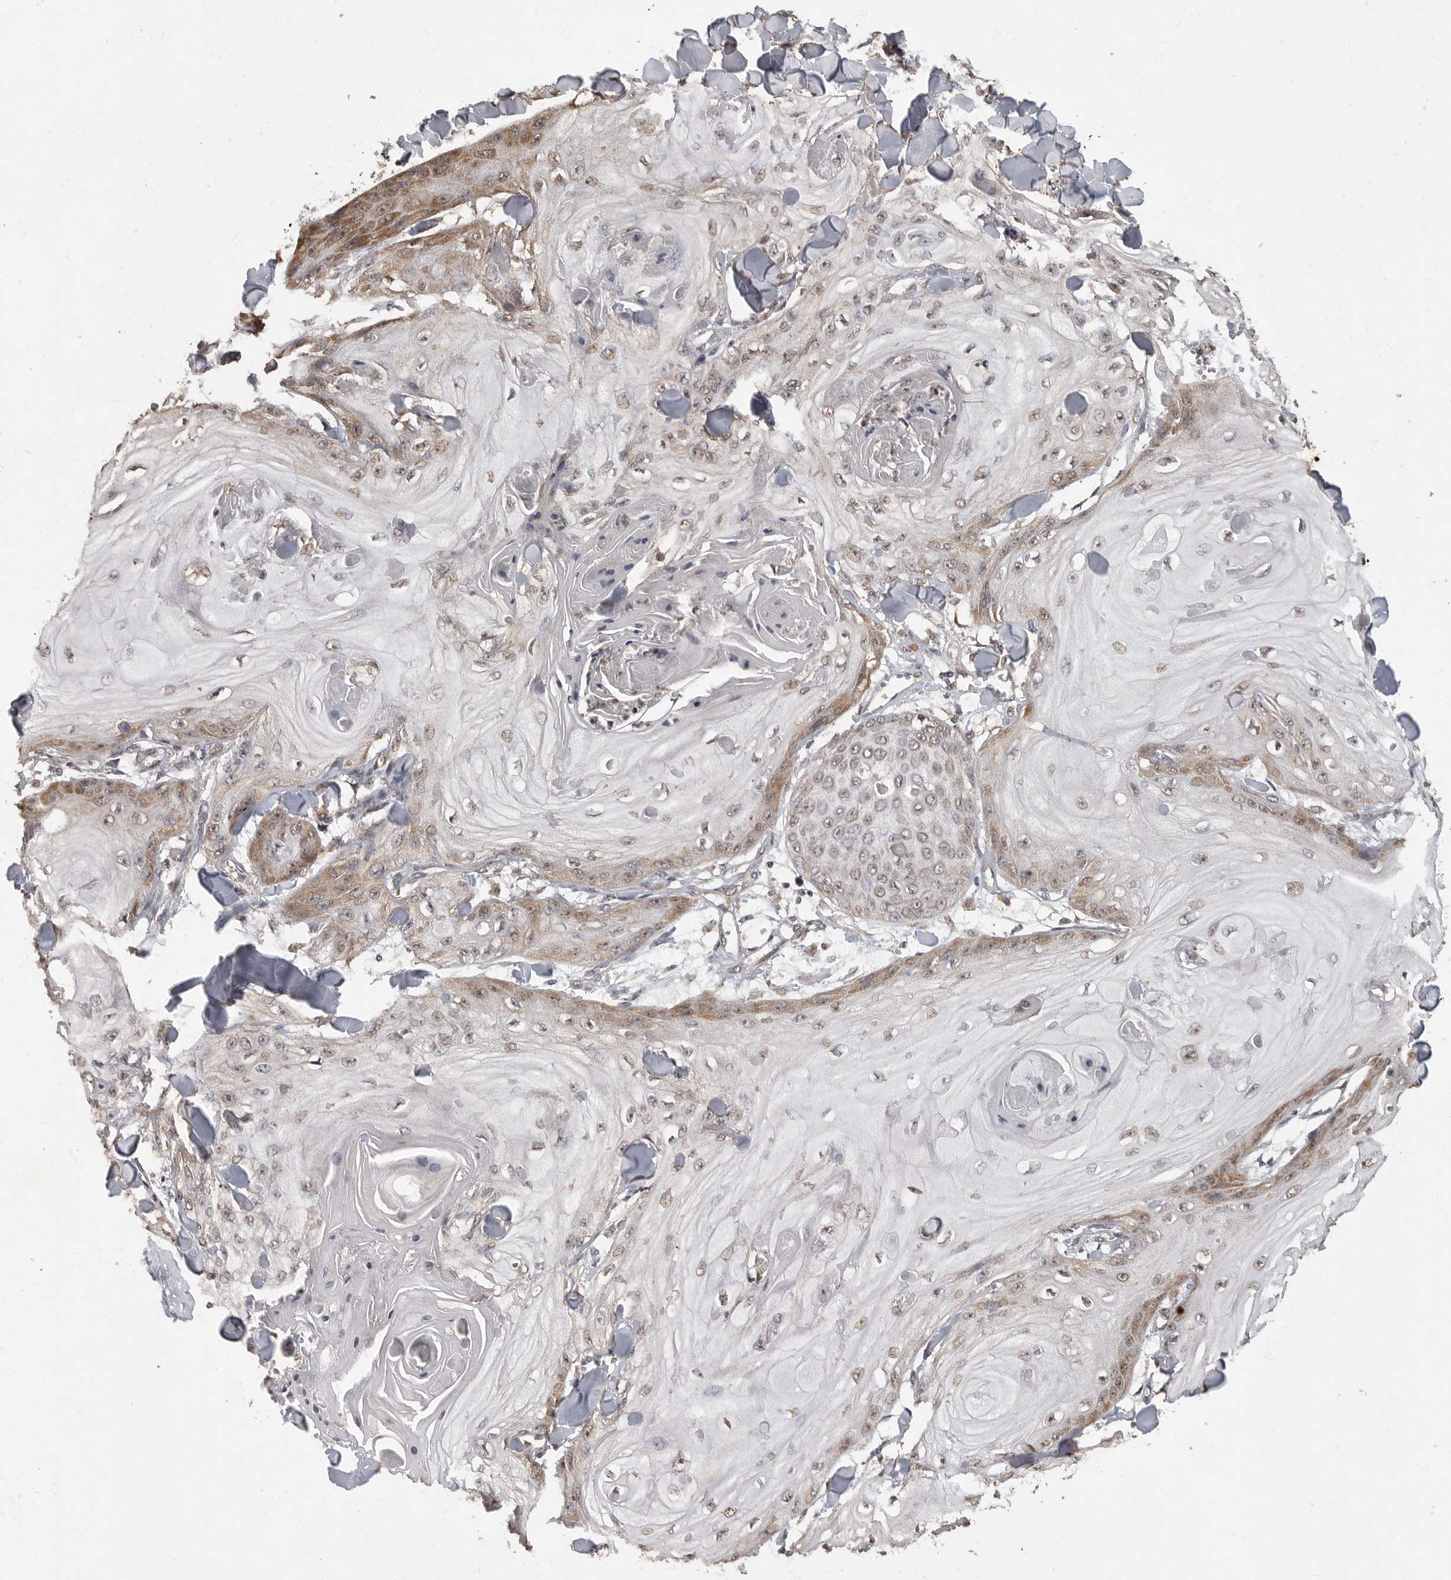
{"staining": {"intensity": "moderate", "quantity": "<25%", "location": "cytoplasmic/membranous"}, "tissue": "skin cancer", "cell_type": "Tumor cells", "image_type": "cancer", "snomed": [{"axis": "morphology", "description": "Squamous cell carcinoma, NOS"}, {"axis": "topography", "description": "Skin"}], "caption": "Human skin cancer stained with a protein marker reveals moderate staining in tumor cells.", "gene": "MAFG", "patient": {"sex": "male", "age": 74}}